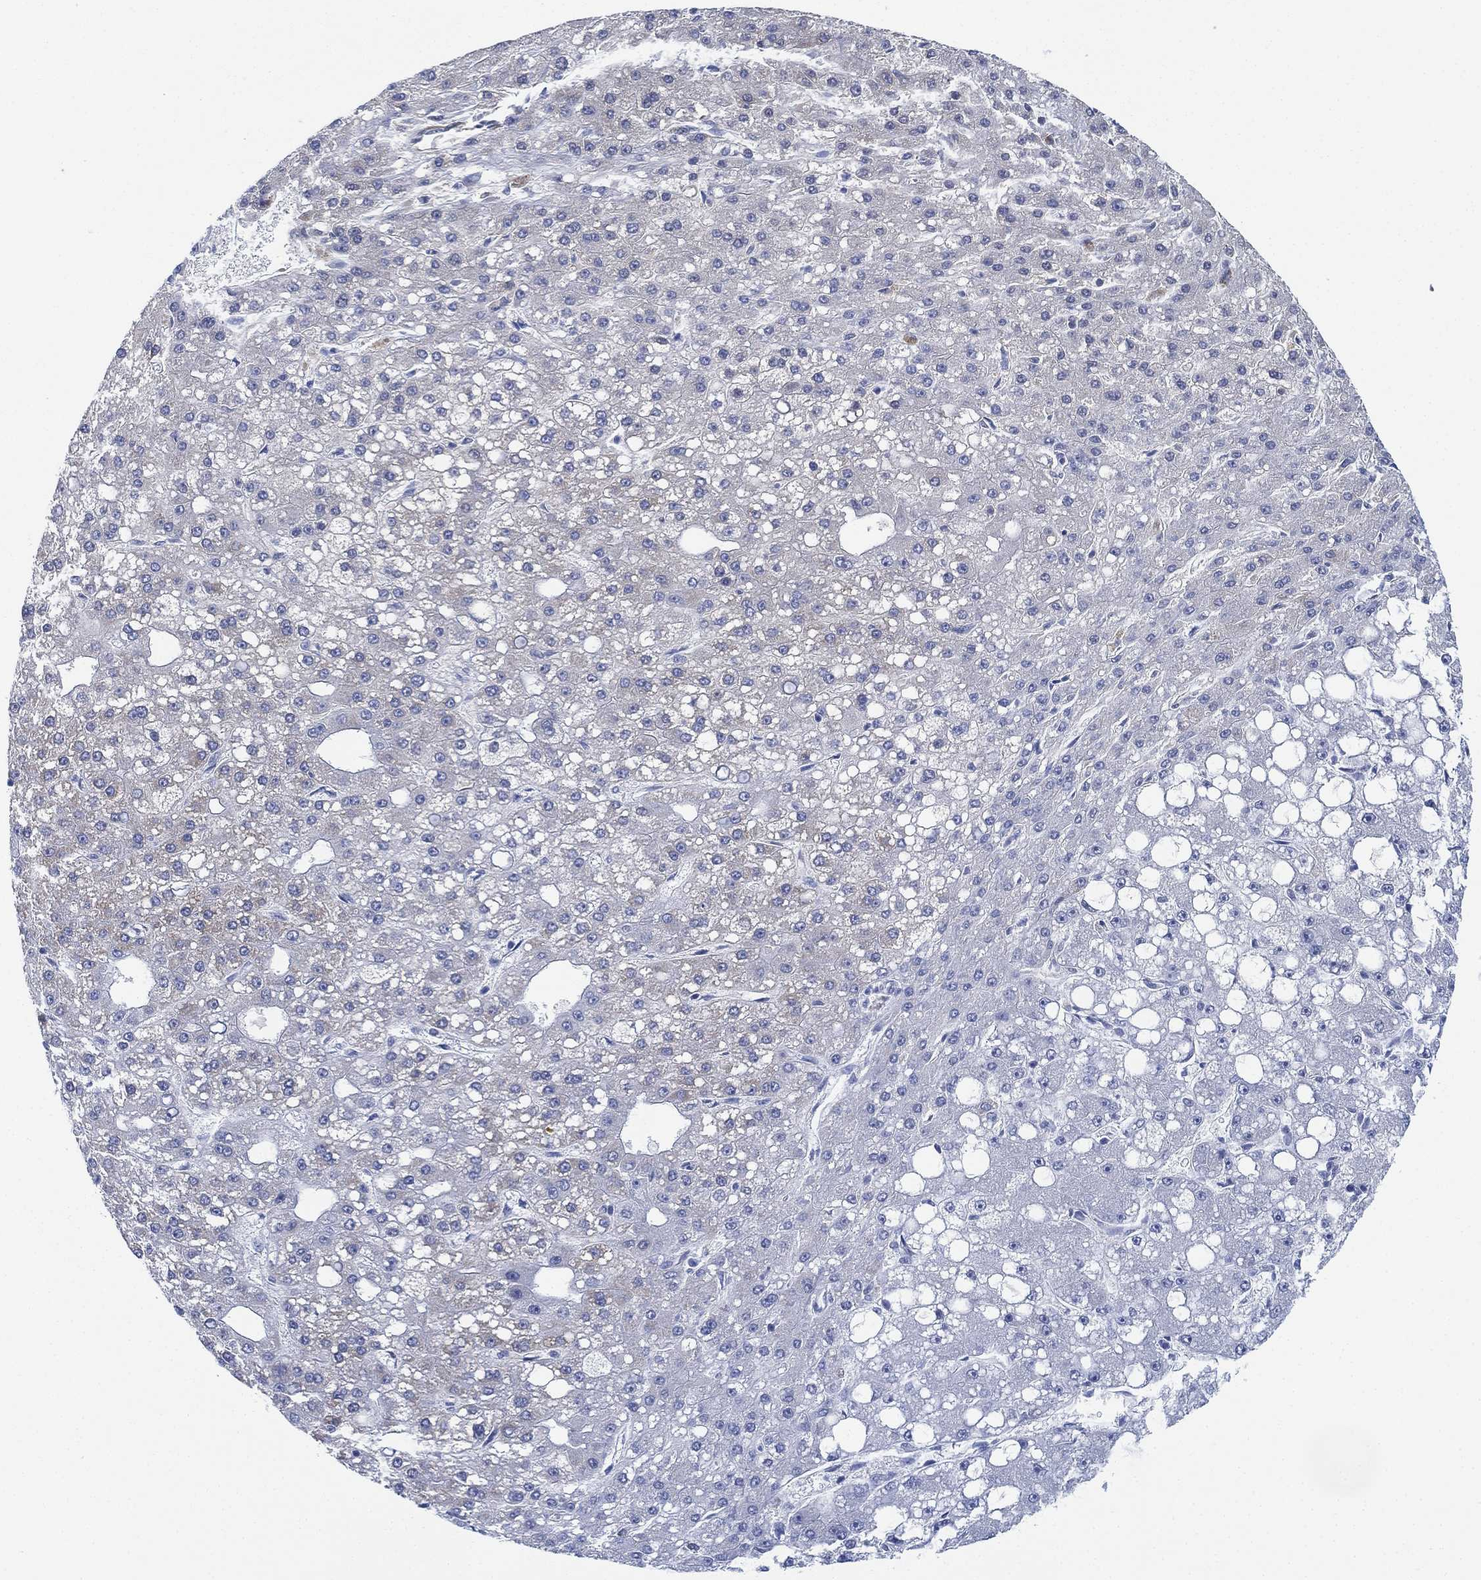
{"staining": {"intensity": "negative", "quantity": "none", "location": "none"}, "tissue": "liver cancer", "cell_type": "Tumor cells", "image_type": "cancer", "snomed": [{"axis": "morphology", "description": "Carcinoma, Hepatocellular, NOS"}, {"axis": "topography", "description": "Liver"}], "caption": "High magnification brightfield microscopy of liver hepatocellular carcinoma stained with DAB (brown) and counterstained with hematoxylin (blue): tumor cells show no significant staining.", "gene": "PSKH2", "patient": {"sex": "male", "age": 67}}